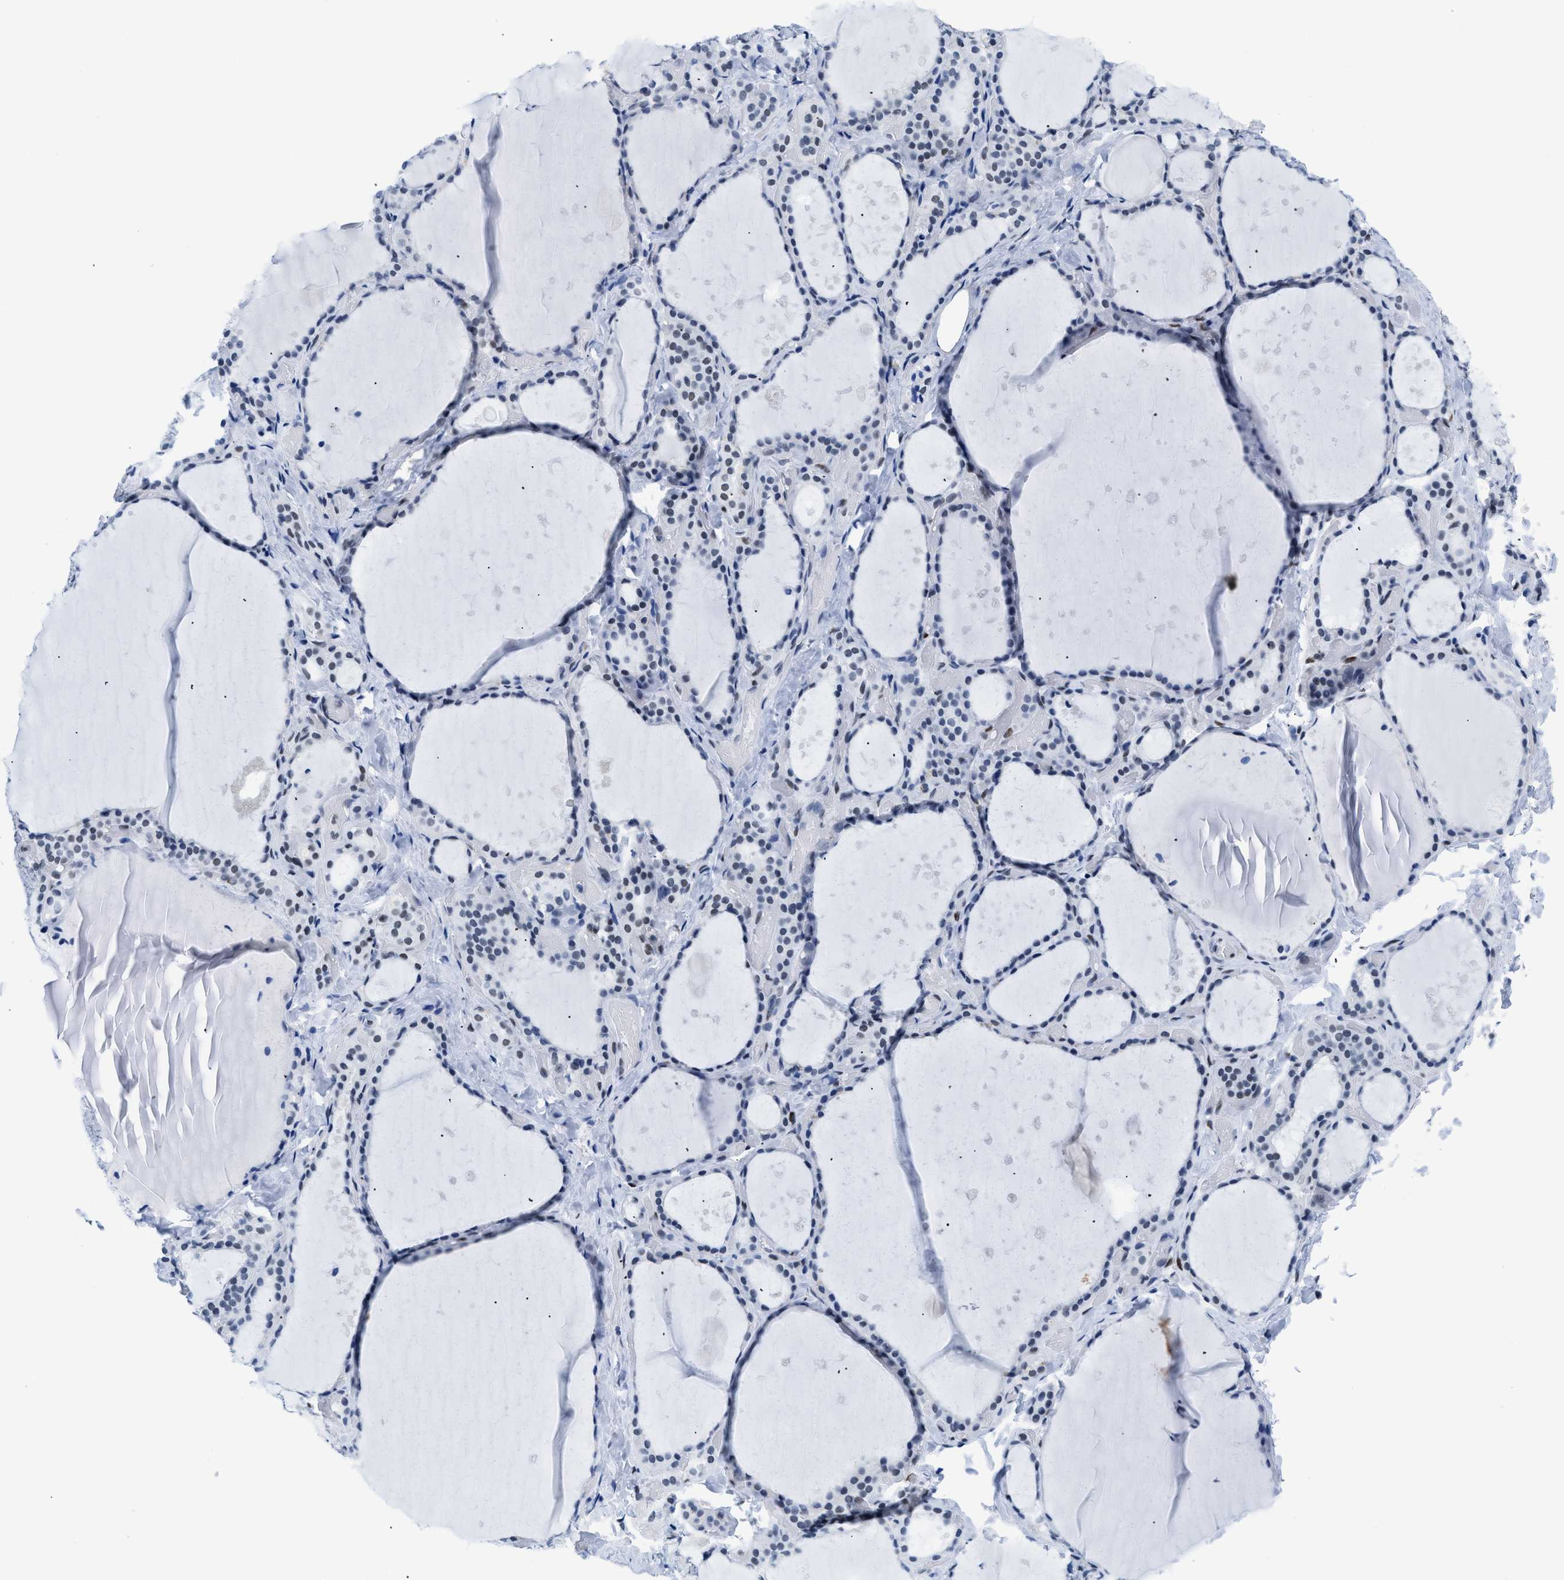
{"staining": {"intensity": "weak", "quantity": "<25%", "location": "nuclear"}, "tissue": "thyroid gland", "cell_type": "Glandular cells", "image_type": "normal", "snomed": [{"axis": "morphology", "description": "Normal tissue, NOS"}, {"axis": "topography", "description": "Thyroid gland"}], "caption": "This is an immunohistochemistry micrograph of unremarkable human thyroid gland. There is no positivity in glandular cells.", "gene": "CTBP1", "patient": {"sex": "female", "age": 44}}